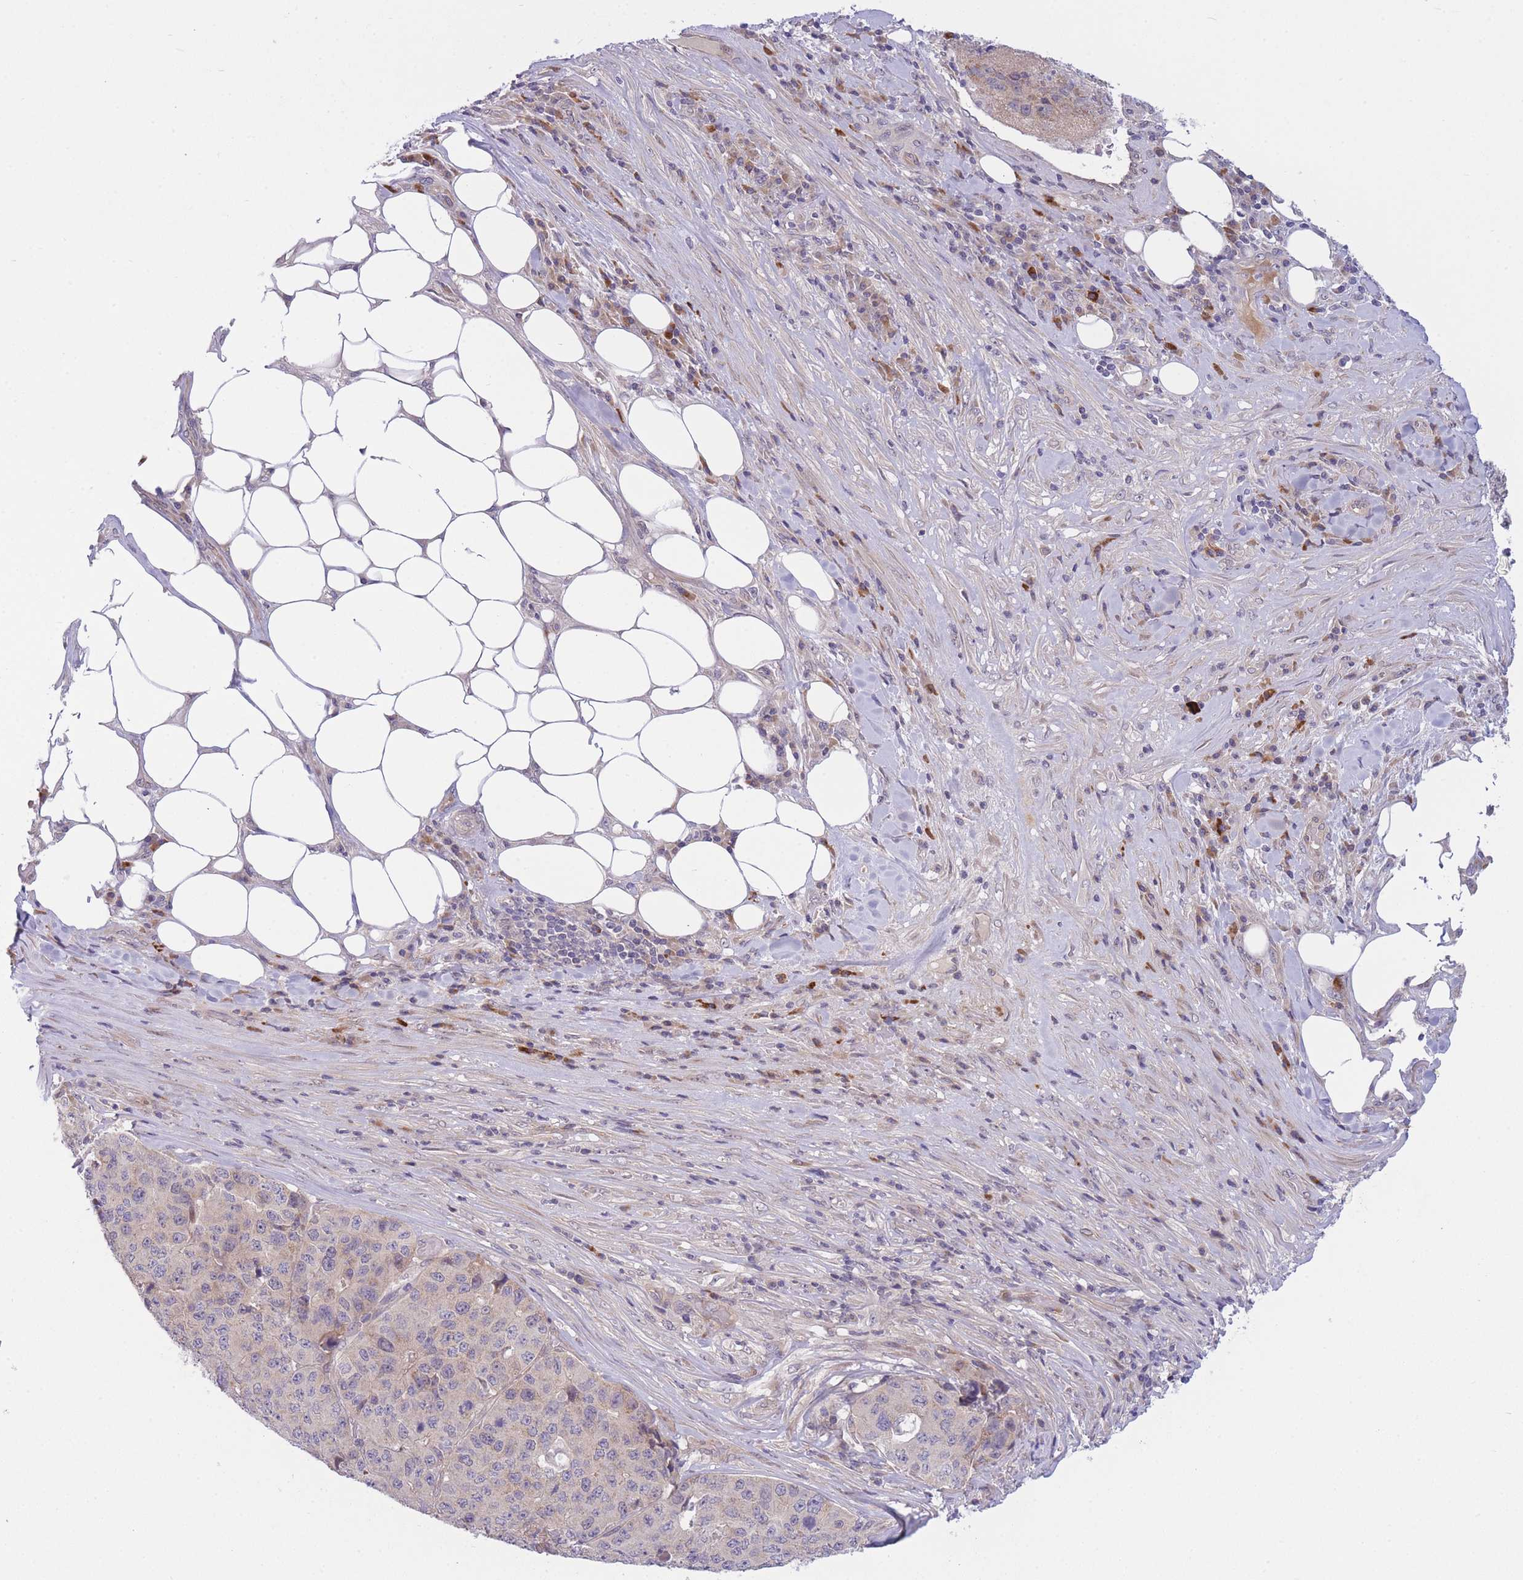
{"staining": {"intensity": "weak", "quantity": "<25%", "location": "cytoplasmic/membranous"}, "tissue": "stomach cancer", "cell_type": "Tumor cells", "image_type": "cancer", "snomed": [{"axis": "morphology", "description": "Adenocarcinoma, NOS"}, {"axis": "topography", "description": "Stomach"}], "caption": "This is a photomicrograph of immunohistochemistry (IHC) staining of stomach cancer, which shows no staining in tumor cells.", "gene": "CDC25B", "patient": {"sex": "male", "age": 71}}